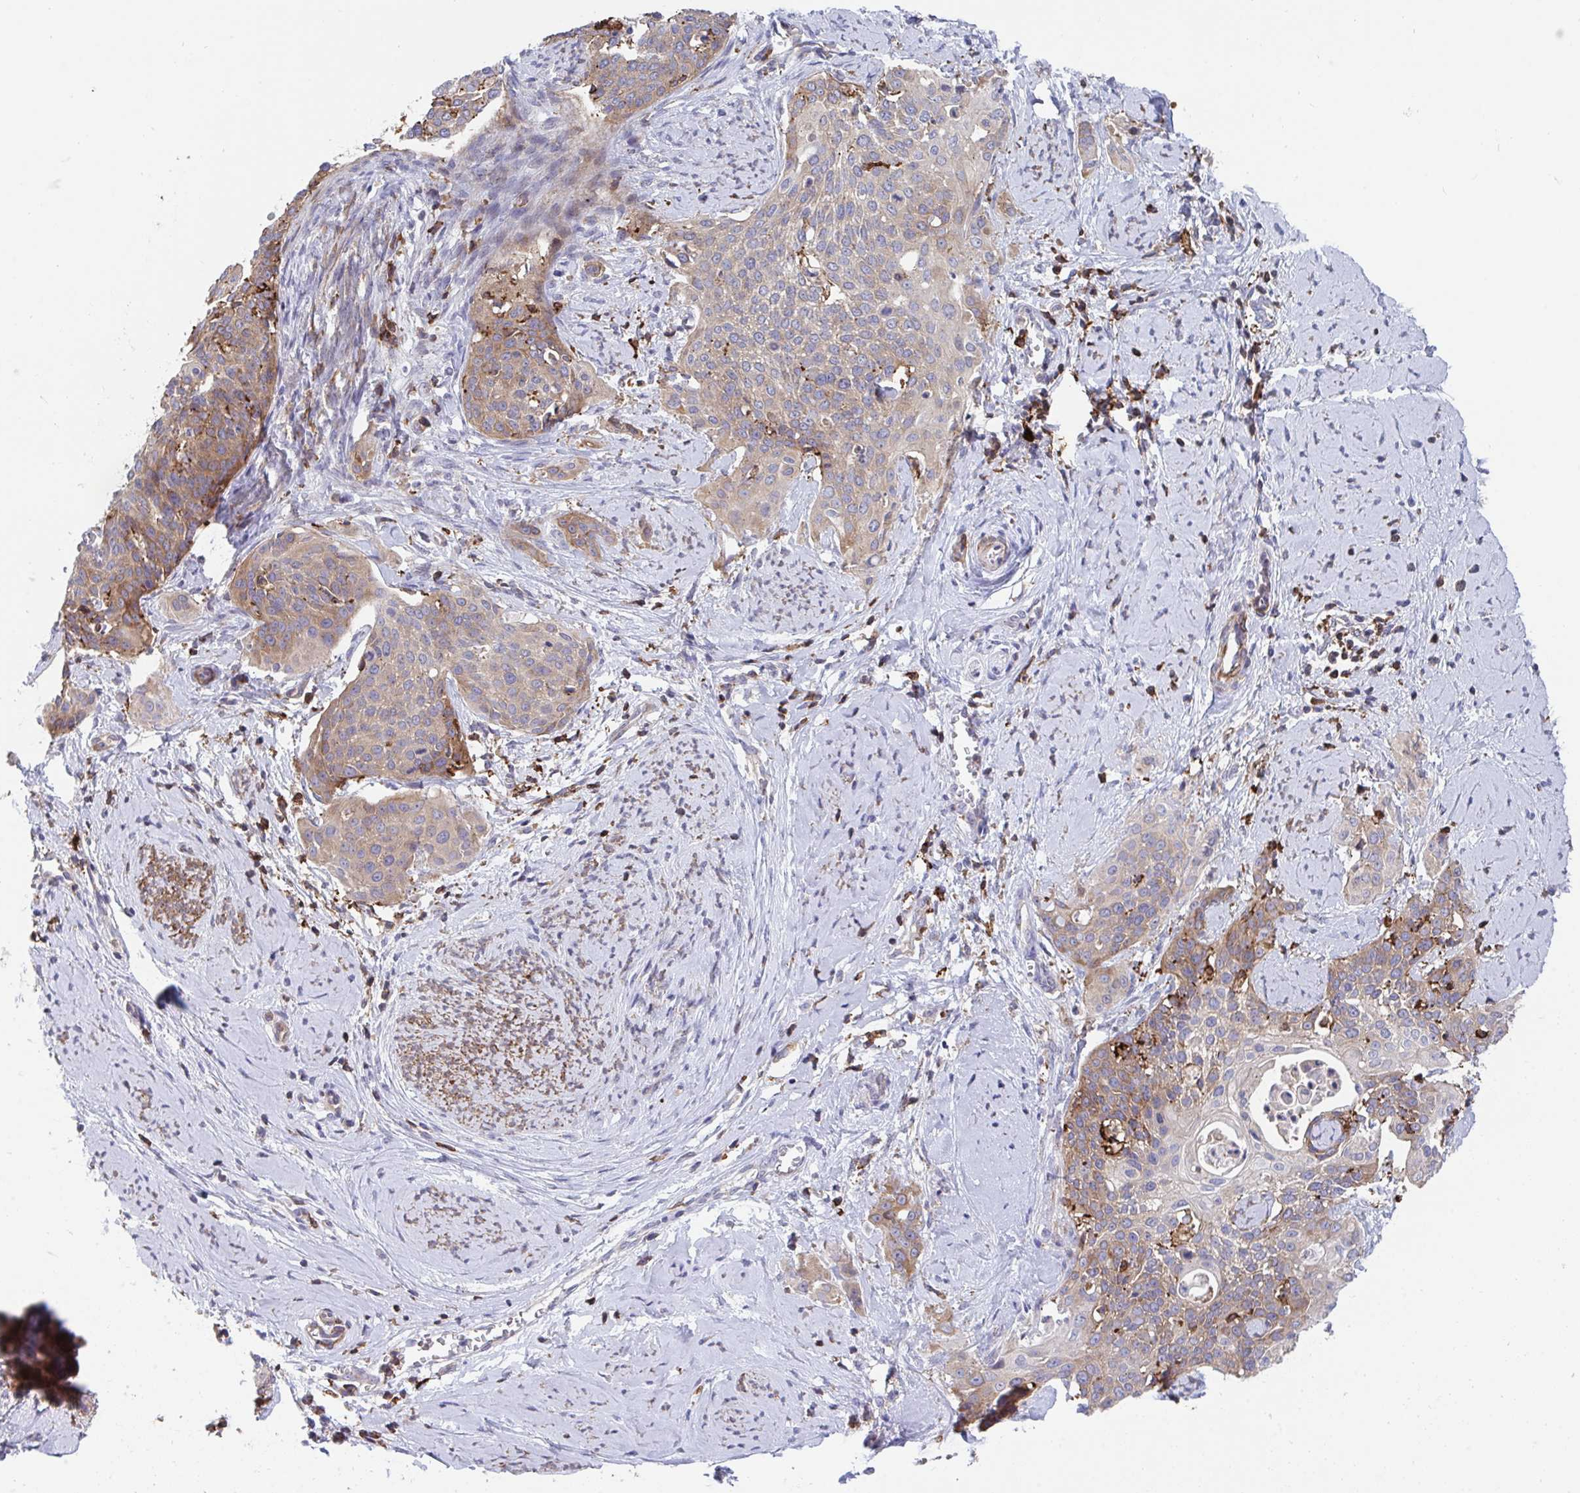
{"staining": {"intensity": "moderate", "quantity": ">75%", "location": "cytoplasmic/membranous"}, "tissue": "cervical cancer", "cell_type": "Tumor cells", "image_type": "cancer", "snomed": [{"axis": "morphology", "description": "Squamous cell carcinoma, NOS"}, {"axis": "topography", "description": "Cervix"}], "caption": "Protein staining by immunohistochemistry (IHC) reveals moderate cytoplasmic/membranous staining in about >75% of tumor cells in cervical cancer.", "gene": "FRMD3", "patient": {"sex": "female", "age": 44}}